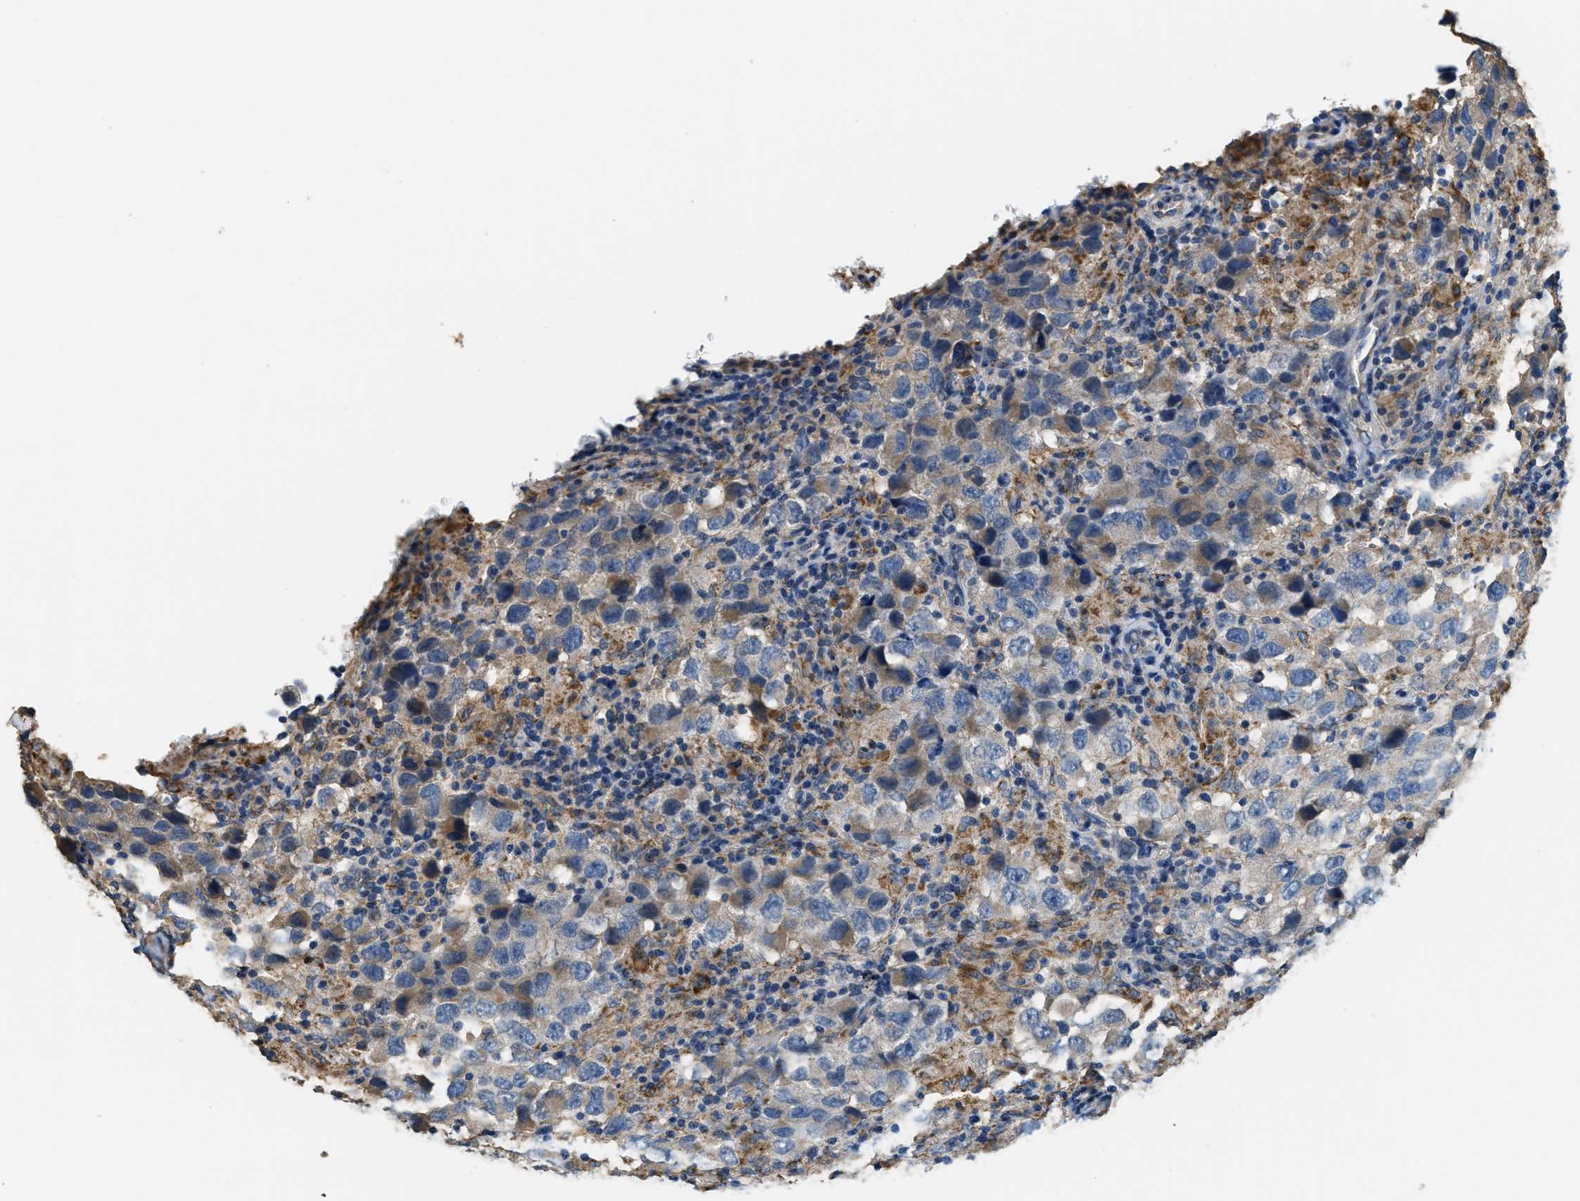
{"staining": {"intensity": "weak", "quantity": "25%-75%", "location": "cytoplasmic/membranous"}, "tissue": "testis cancer", "cell_type": "Tumor cells", "image_type": "cancer", "snomed": [{"axis": "morphology", "description": "Carcinoma, Embryonal, NOS"}, {"axis": "topography", "description": "Testis"}], "caption": "Immunohistochemistry histopathology image of neoplastic tissue: testis cancer stained using immunohistochemistry displays low levels of weak protein expression localized specifically in the cytoplasmic/membranous of tumor cells, appearing as a cytoplasmic/membranous brown color.", "gene": "THBS2", "patient": {"sex": "male", "age": 21}}